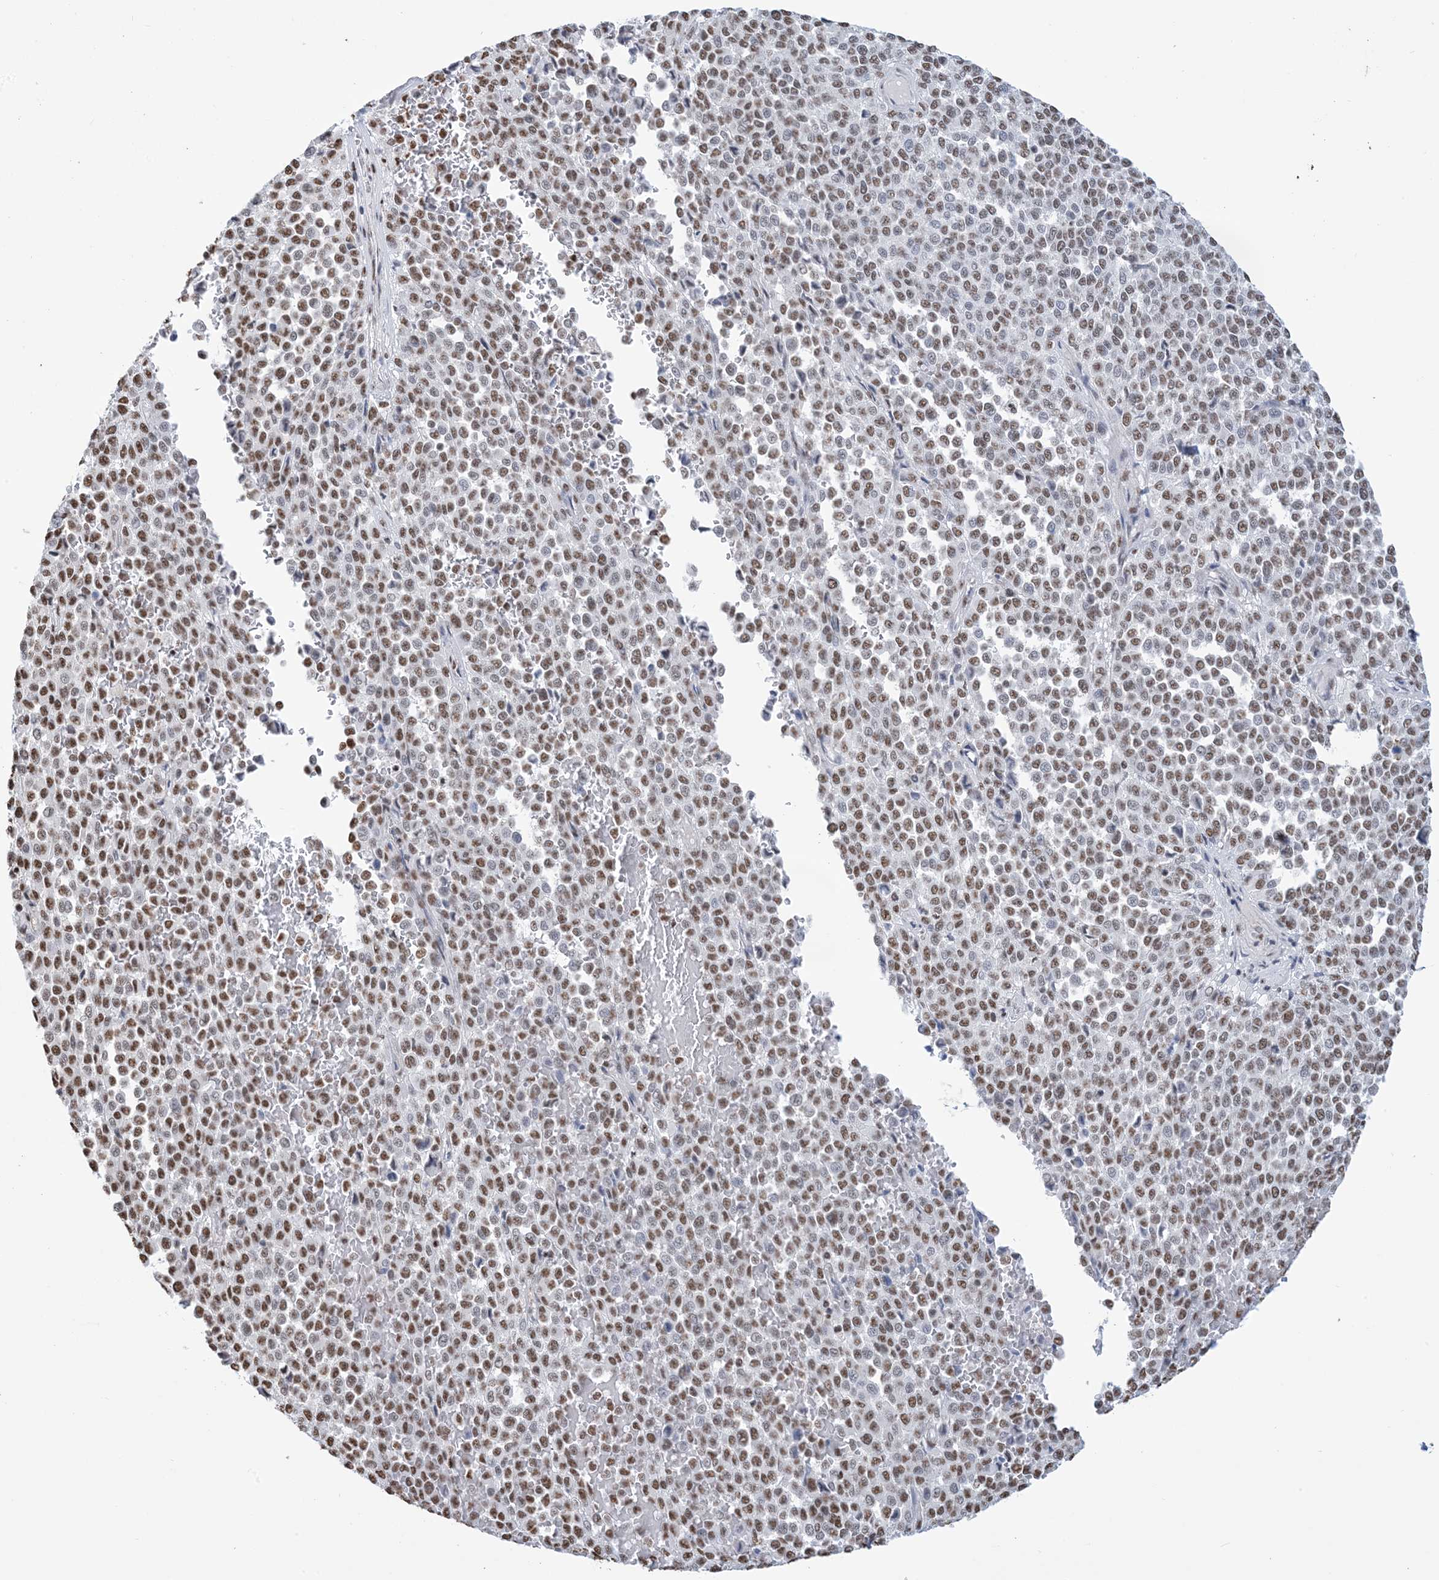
{"staining": {"intensity": "moderate", "quantity": ">75%", "location": "nuclear"}, "tissue": "melanoma", "cell_type": "Tumor cells", "image_type": "cancer", "snomed": [{"axis": "morphology", "description": "Malignant melanoma, Metastatic site"}, {"axis": "topography", "description": "Pancreas"}], "caption": "A micrograph of human malignant melanoma (metastatic site) stained for a protein displays moderate nuclear brown staining in tumor cells. (Brightfield microscopy of DAB IHC at high magnification).", "gene": "ZNF792", "patient": {"sex": "female", "age": 30}}